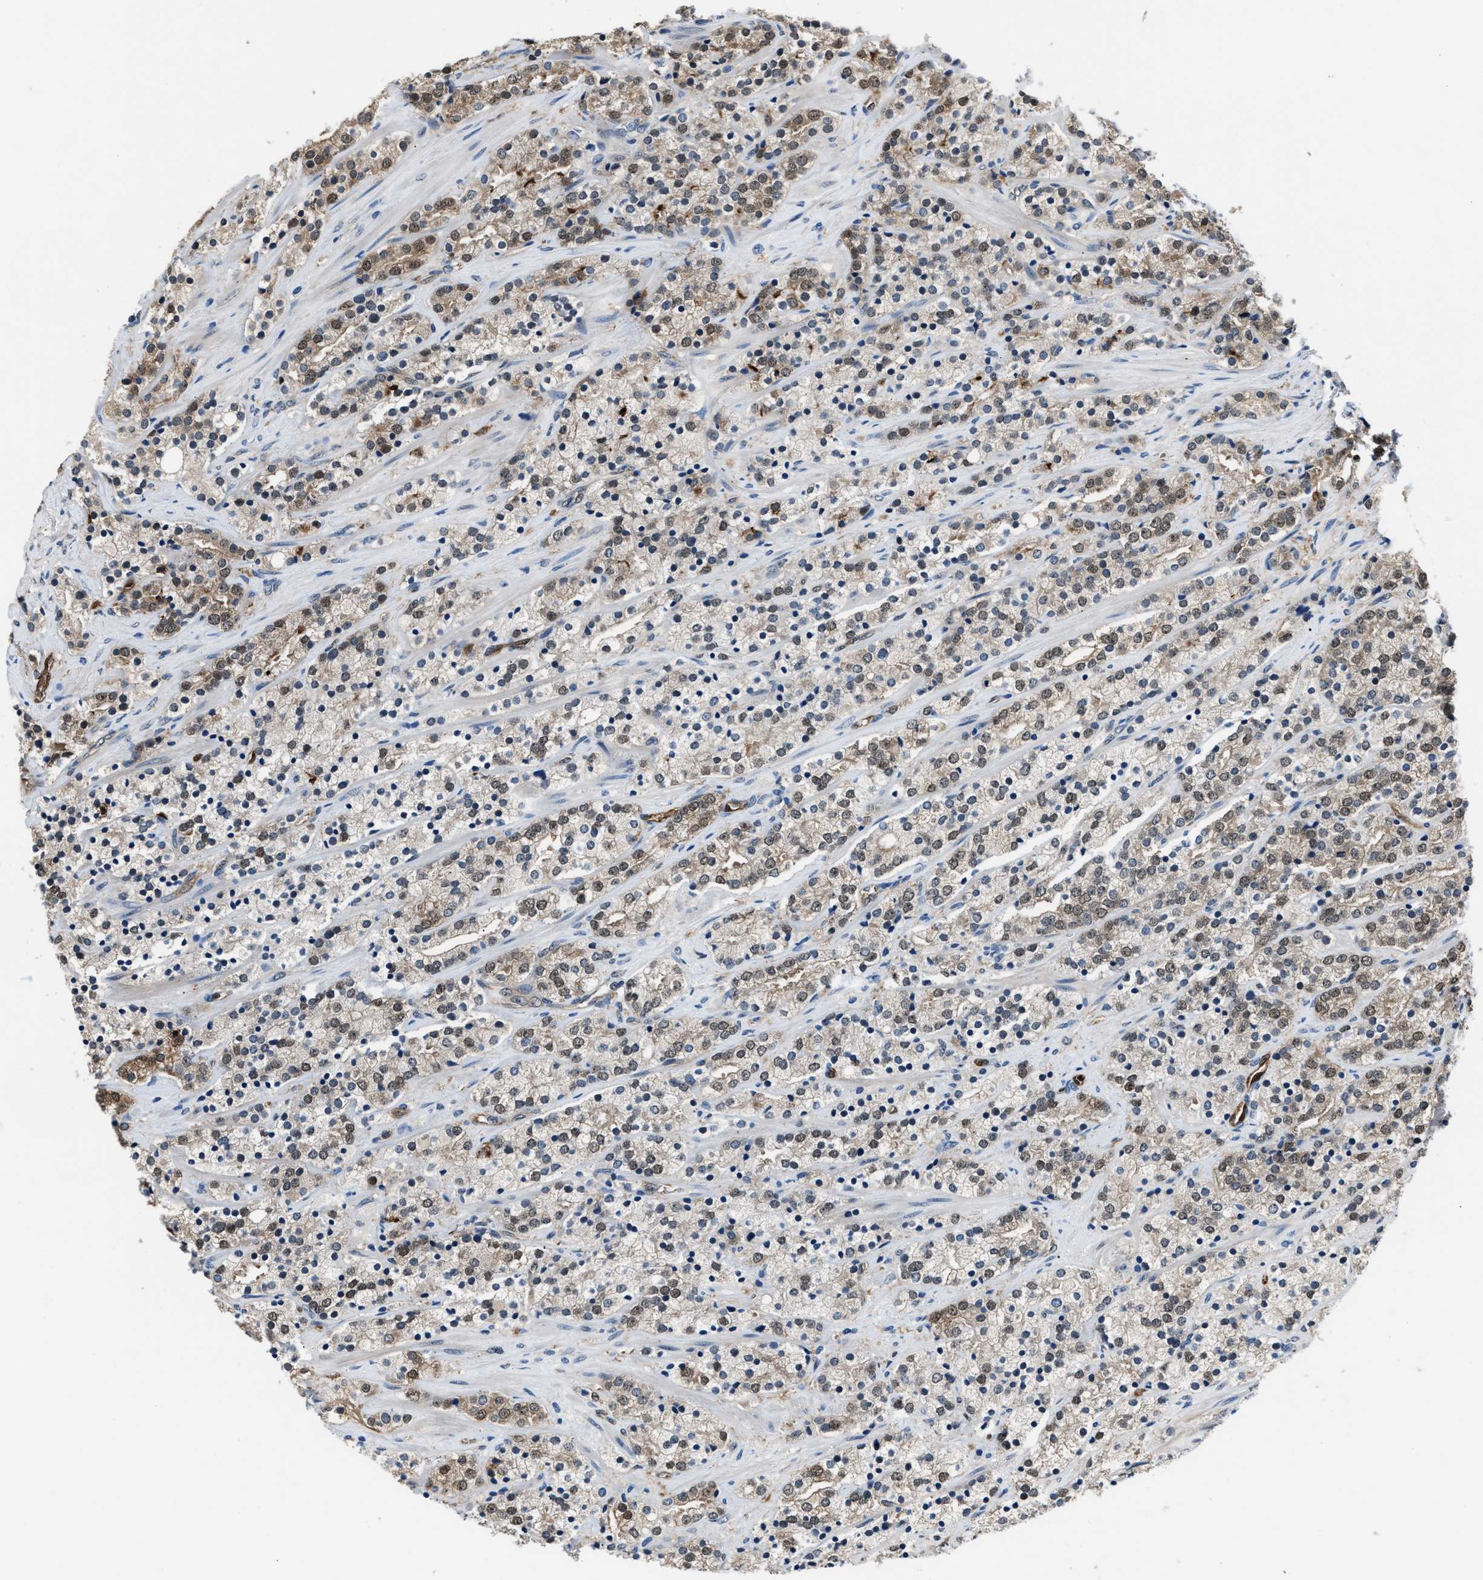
{"staining": {"intensity": "moderate", "quantity": "<25%", "location": "cytoplasmic/membranous"}, "tissue": "prostate cancer", "cell_type": "Tumor cells", "image_type": "cancer", "snomed": [{"axis": "morphology", "description": "Adenocarcinoma, High grade"}, {"axis": "topography", "description": "Prostate"}], "caption": "Brown immunohistochemical staining in human prostate cancer reveals moderate cytoplasmic/membranous expression in about <25% of tumor cells. Nuclei are stained in blue.", "gene": "PPA1", "patient": {"sex": "male", "age": 71}}